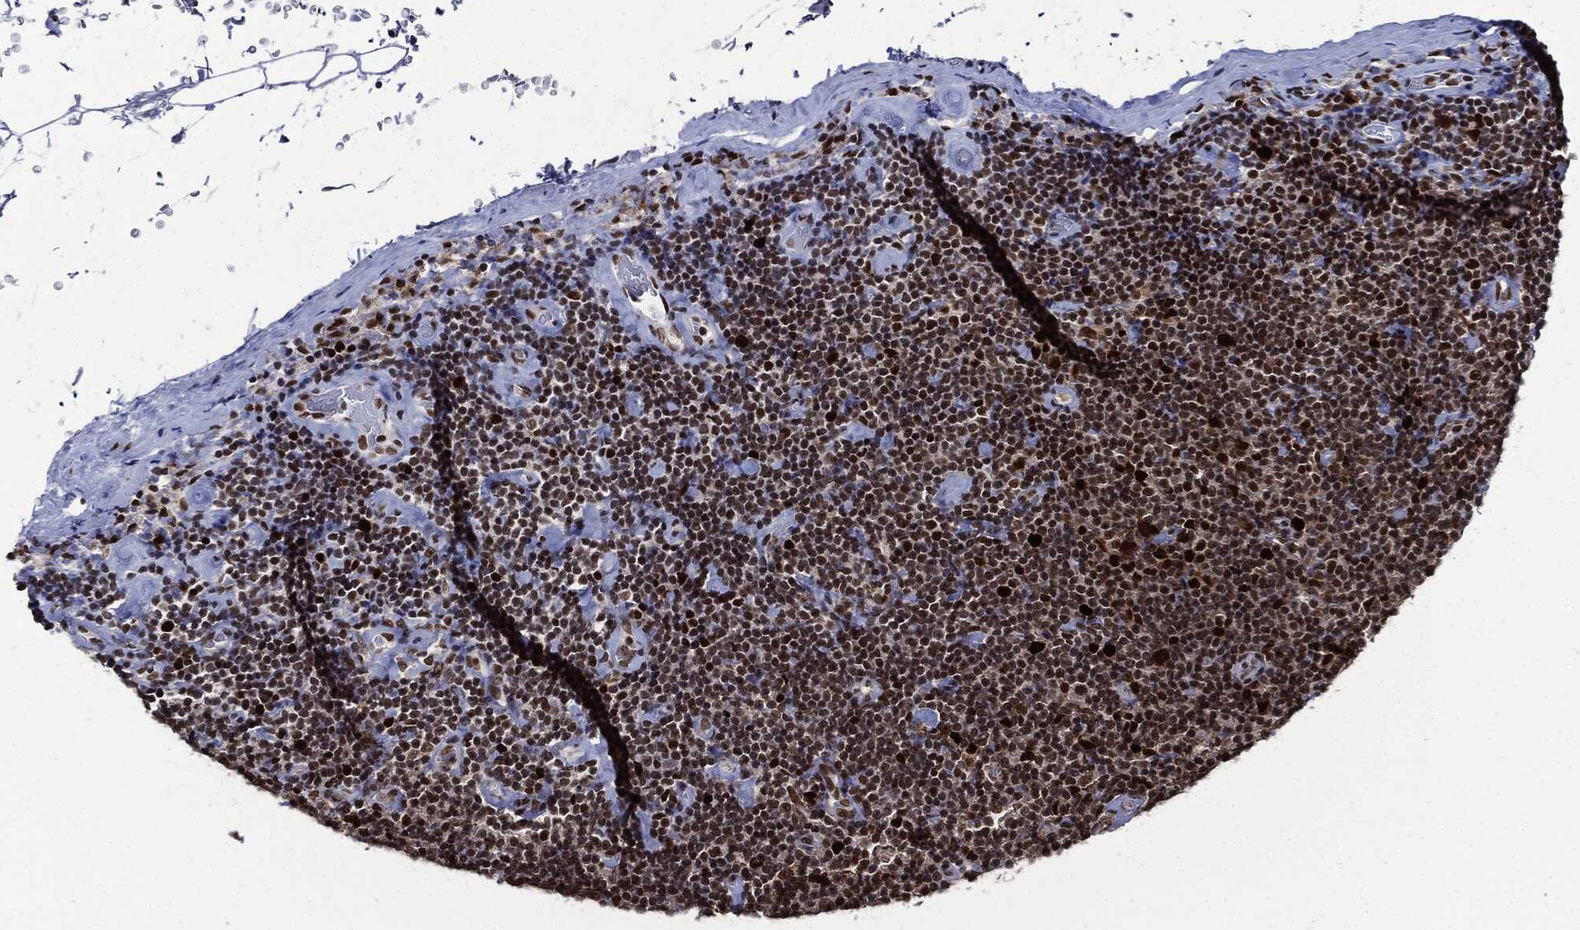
{"staining": {"intensity": "strong", "quantity": "25%-75%", "location": "nuclear"}, "tissue": "lymphoma", "cell_type": "Tumor cells", "image_type": "cancer", "snomed": [{"axis": "morphology", "description": "Malignant lymphoma, non-Hodgkin's type, Low grade"}, {"axis": "topography", "description": "Lymph node"}], "caption": "Protein expression analysis of human low-grade malignant lymphoma, non-Hodgkin's type reveals strong nuclear positivity in approximately 25%-75% of tumor cells.", "gene": "PCNA", "patient": {"sex": "male", "age": 81}}